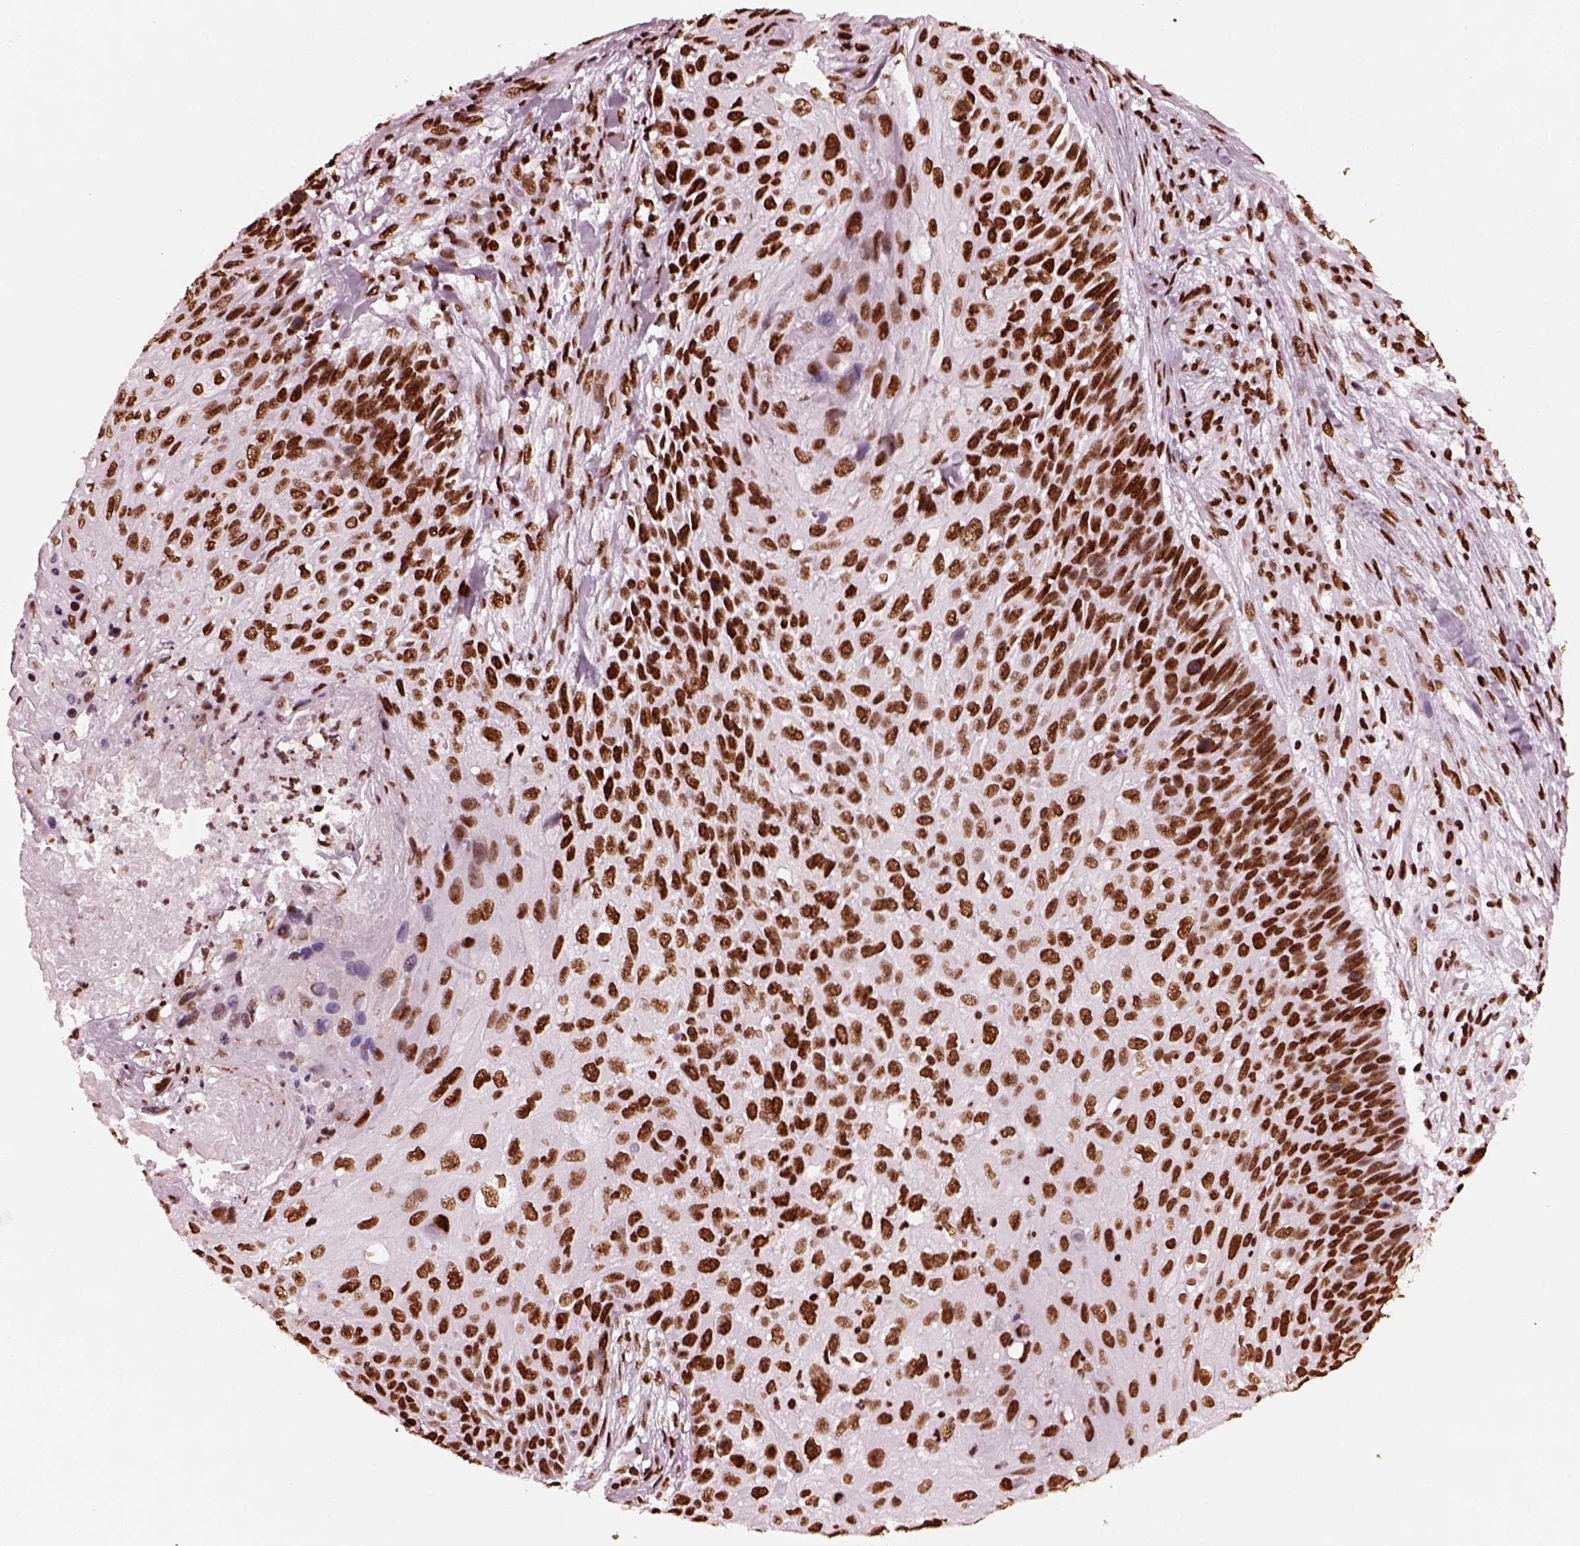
{"staining": {"intensity": "strong", "quantity": ">75%", "location": "nuclear"}, "tissue": "skin cancer", "cell_type": "Tumor cells", "image_type": "cancer", "snomed": [{"axis": "morphology", "description": "Squamous cell carcinoma, NOS"}, {"axis": "topography", "description": "Skin"}], "caption": "Protein staining reveals strong nuclear positivity in about >75% of tumor cells in squamous cell carcinoma (skin). The protein of interest is stained brown, and the nuclei are stained in blue (DAB (3,3'-diaminobenzidine) IHC with brightfield microscopy, high magnification).", "gene": "CBFA2T3", "patient": {"sex": "male", "age": 92}}